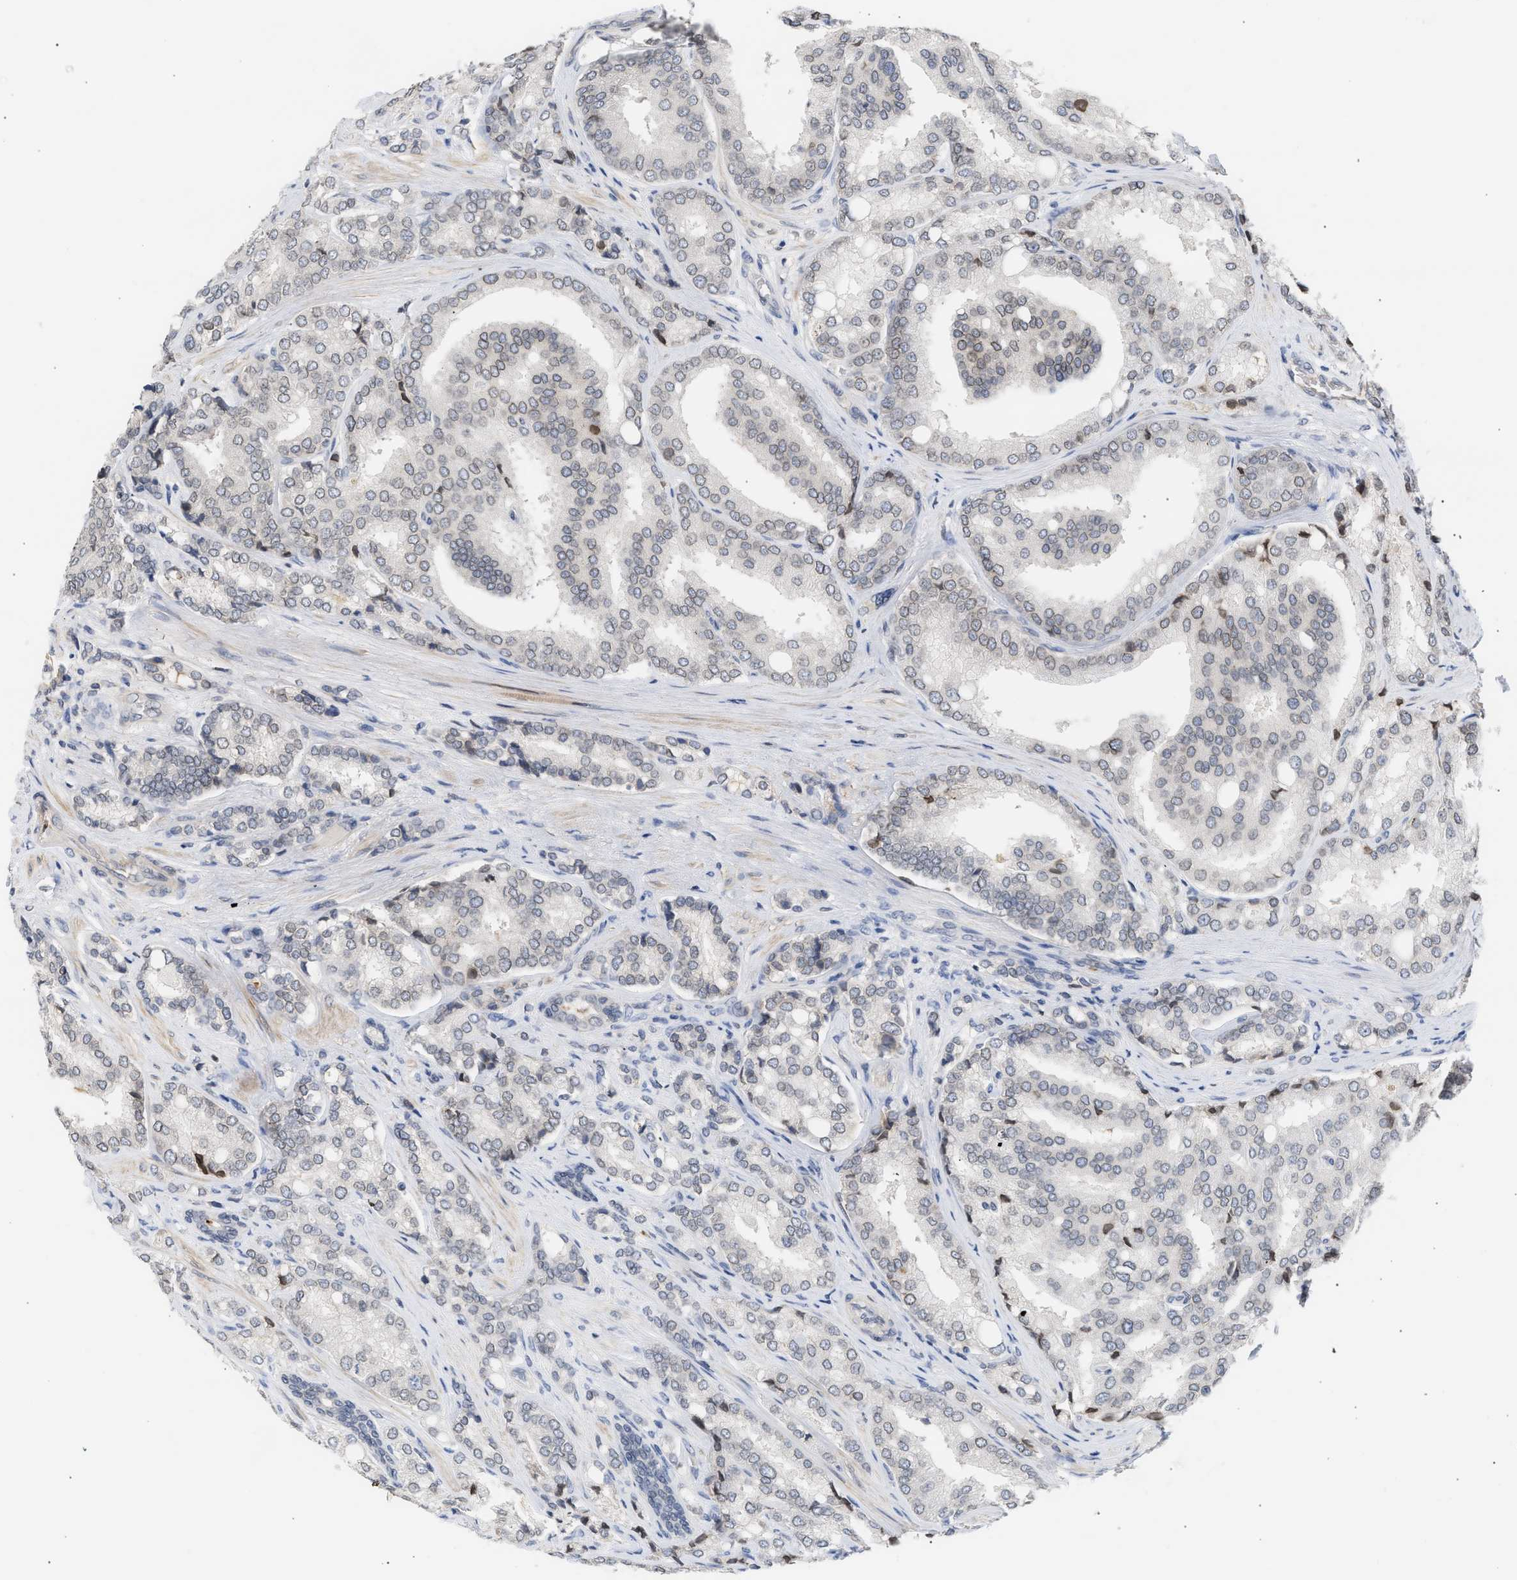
{"staining": {"intensity": "weak", "quantity": "<25%", "location": "cytoplasmic/membranous,nuclear"}, "tissue": "prostate cancer", "cell_type": "Tumor cells", "image_type": "cancer", "snomed": [{"axis": "morphology", "description": "Adenocarcinoma, High grade"}, {"axis": "topography", "description": "Prostate"}], "caption": "Tumor cells show no significant staining in prostate adenocarcinoma (high-grade).", "gene": "NUP62", "patient": {"sex": "male", "age": 50}}